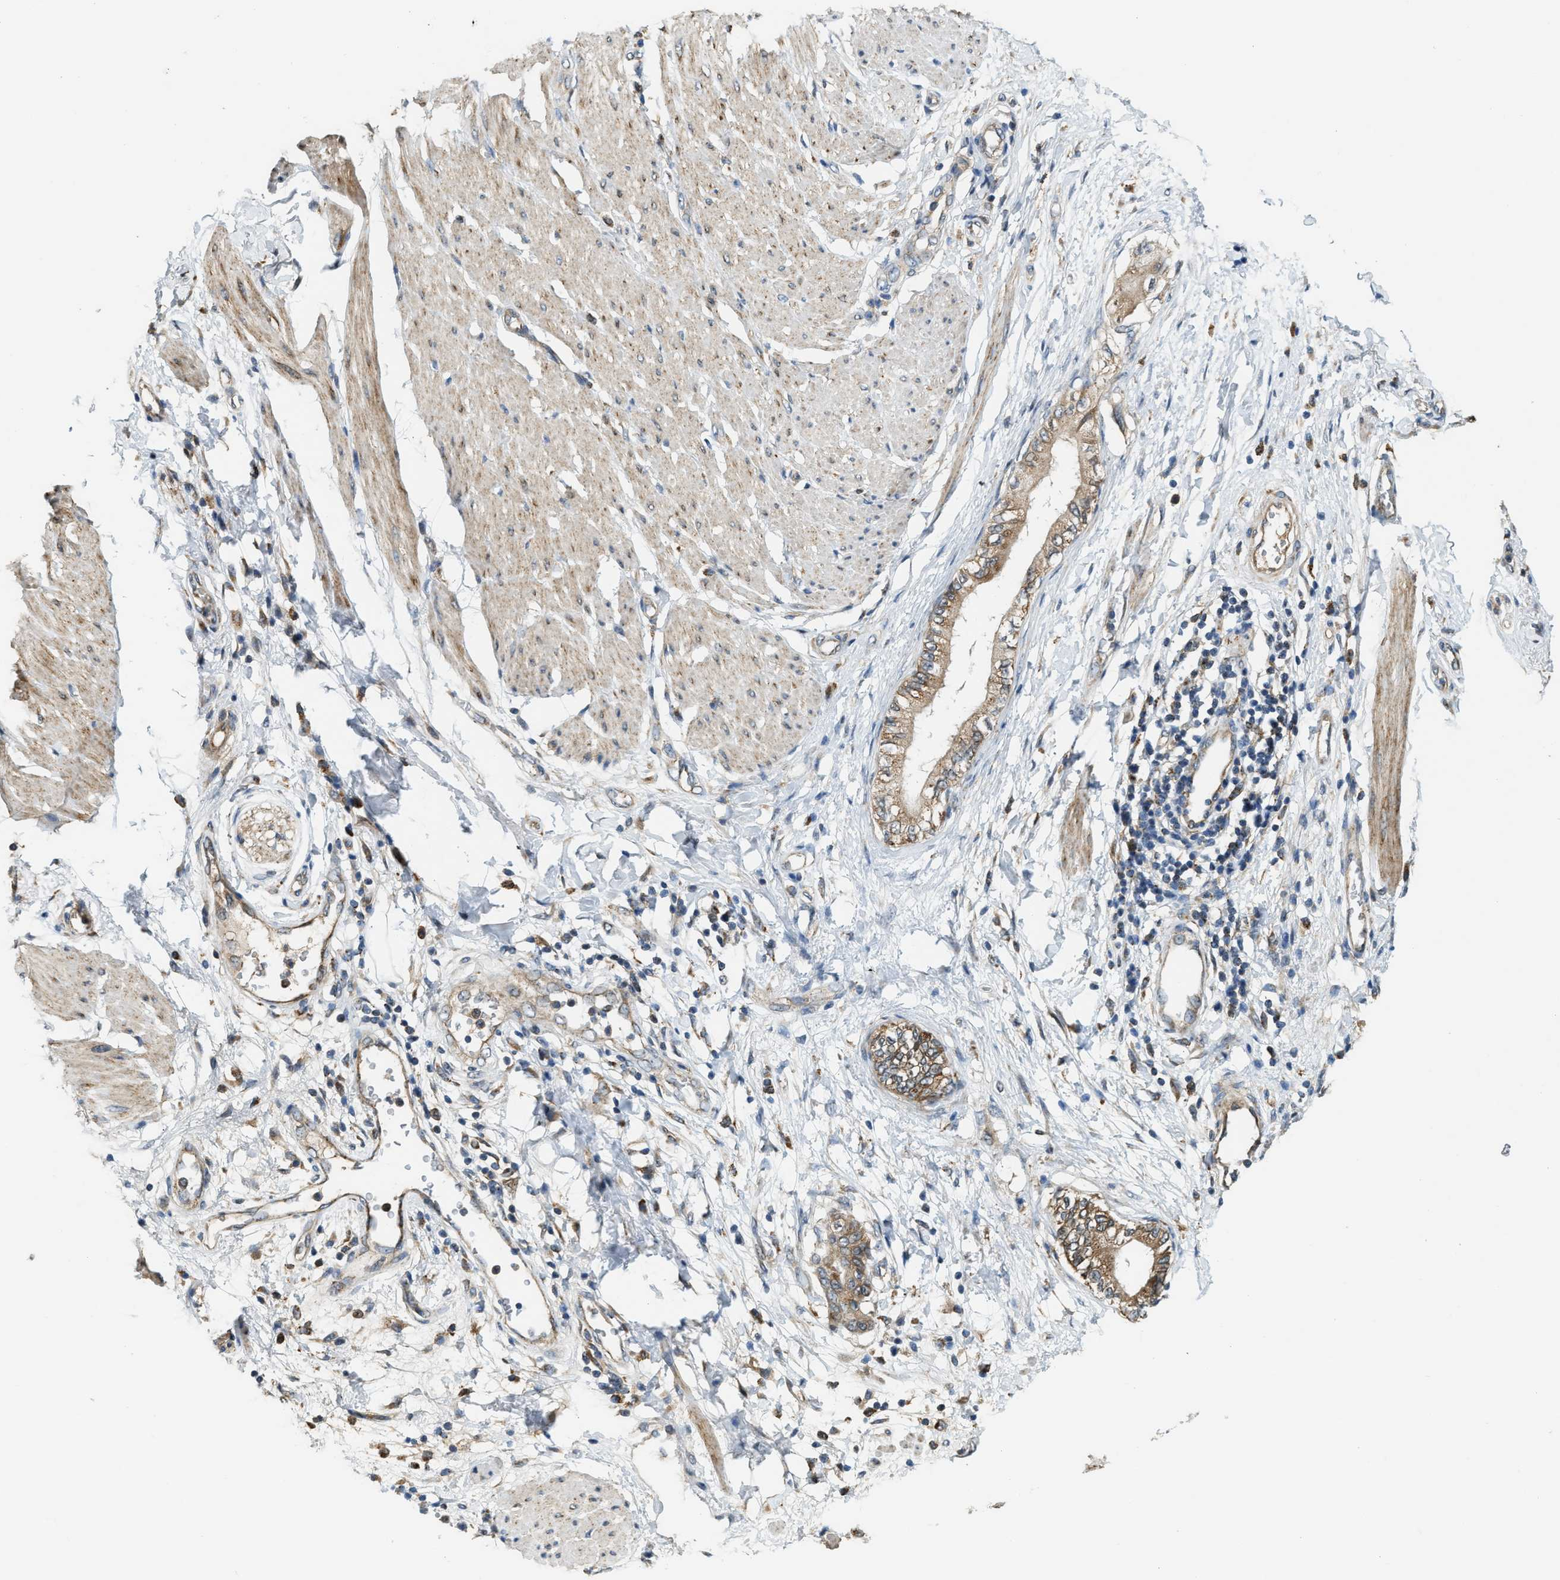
{"staining": {"intensity": "moderate", "quantity": ">75%", "location": "cytoplasmic/membranous"}, "tissue": "pancreatic cancer", "cell_type": "Tumor cells", "image_type": "cancer", "snomed": [{"axis": "morphology", "description": "Normal tissue, NOS"}, {"axis": "morphology", "description": "Adenocarcinoma, NOS"}, {"axis": "topography", "description": "Pancreas"}, {"axis": "topography", "description": "Duodenum"}], "caption": "IHC (DAB (3,3'-diaminobenzidine)) staining of human pancreatic cancer (adenocarcinoma) shows moderate cytoplasmic/membranous protein positivity in about >75% of tumor cells.", "gene": "STARD3NL", "patient": {"sex": "female", "age": 60}}